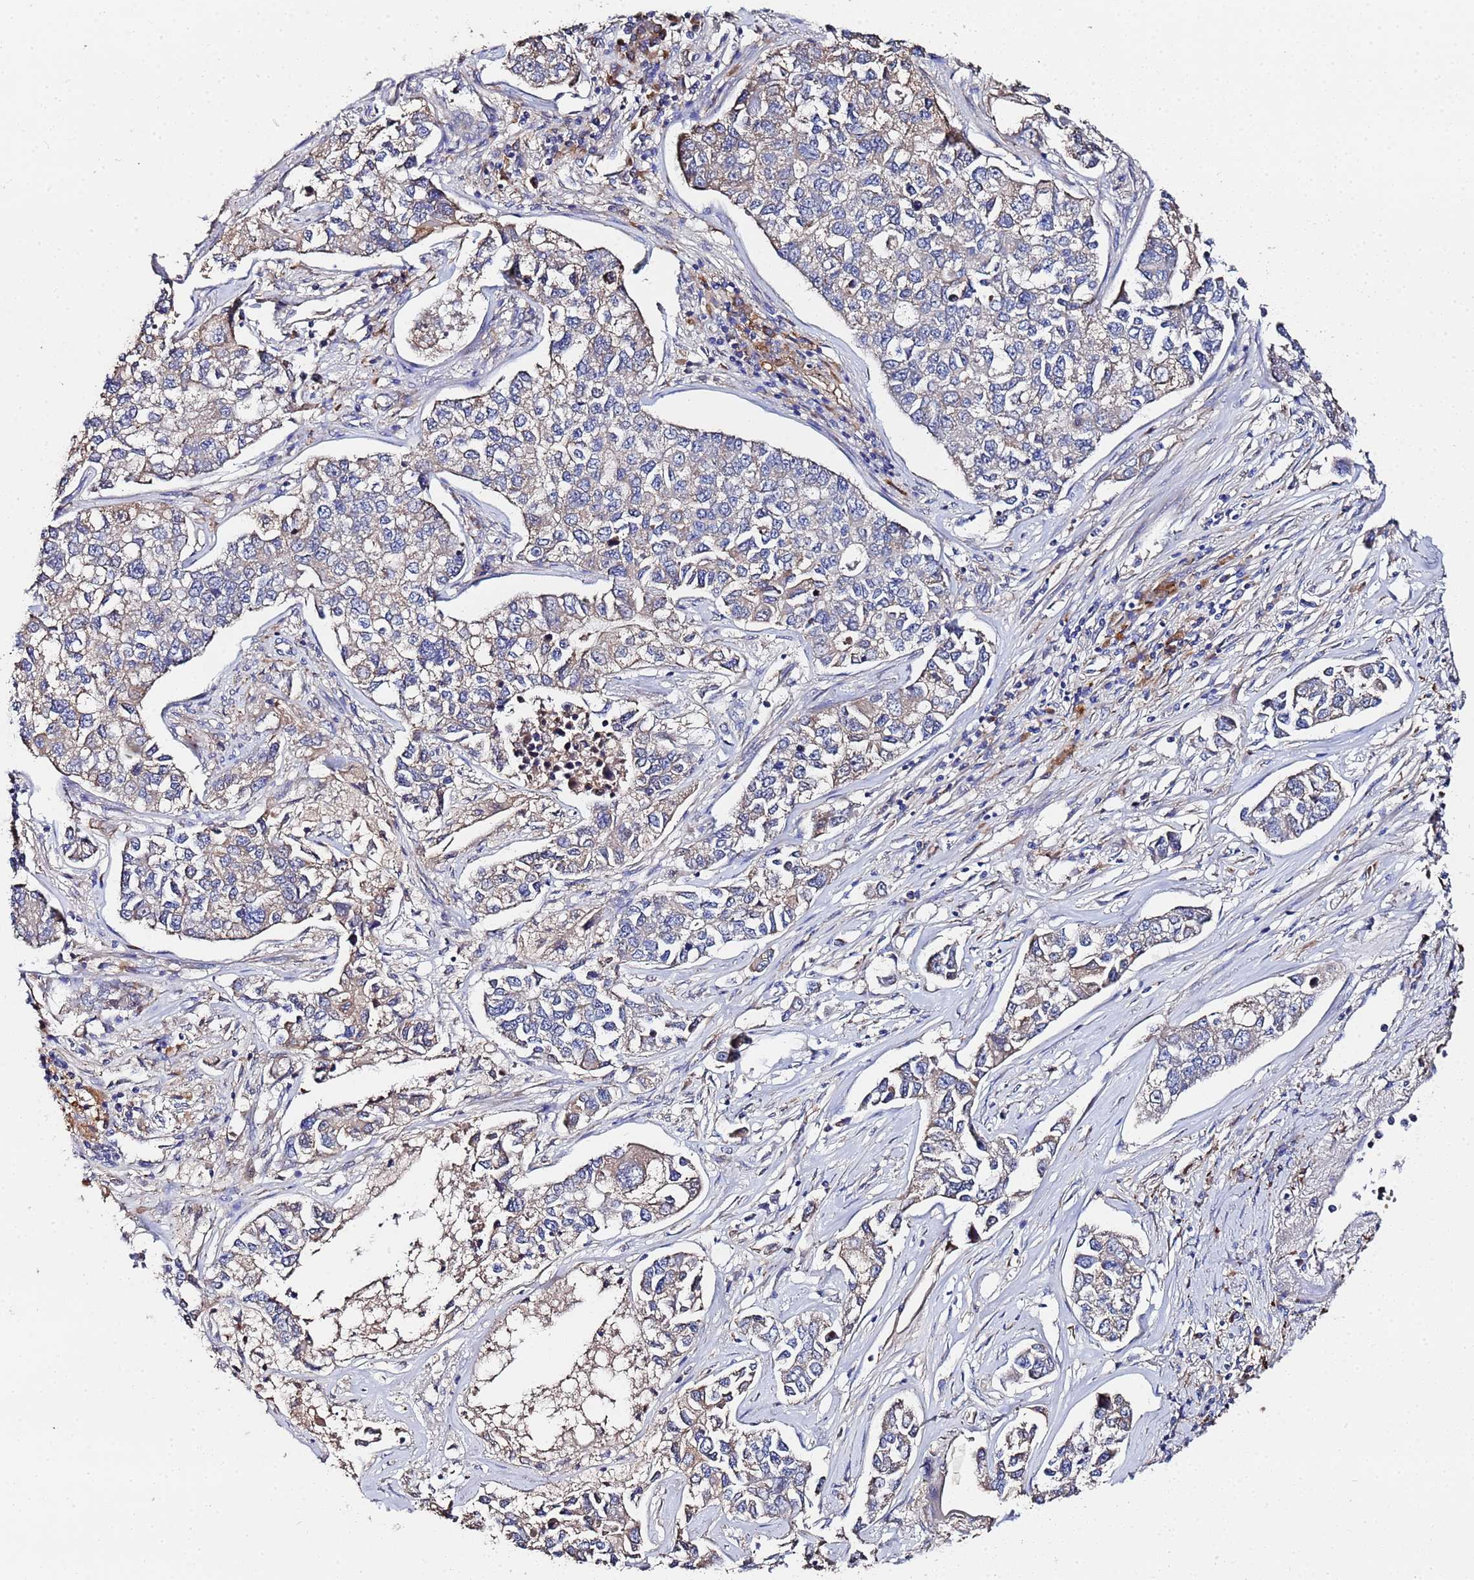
{"staining": {"intensity": "weak", "quantity": "25%-75%", "location": "cytoplasmic/membranous"}, "tissue": "lung cancer", "cell_type": "Tumor cells", "image_type": "cancer", "snomed": [{"axis": "morphology", "description": "Adenocarcinoma, NOS"}, {"axis": "topography", "description": "Lung"}], "caption": "Protein expression analysis of human lung cancer reveals weak cytoplasmic/membranous expression in about 25%-75% of tumor cells.", "gene": "TCP10L", "patient": {"sex": "male", "age": 49}}